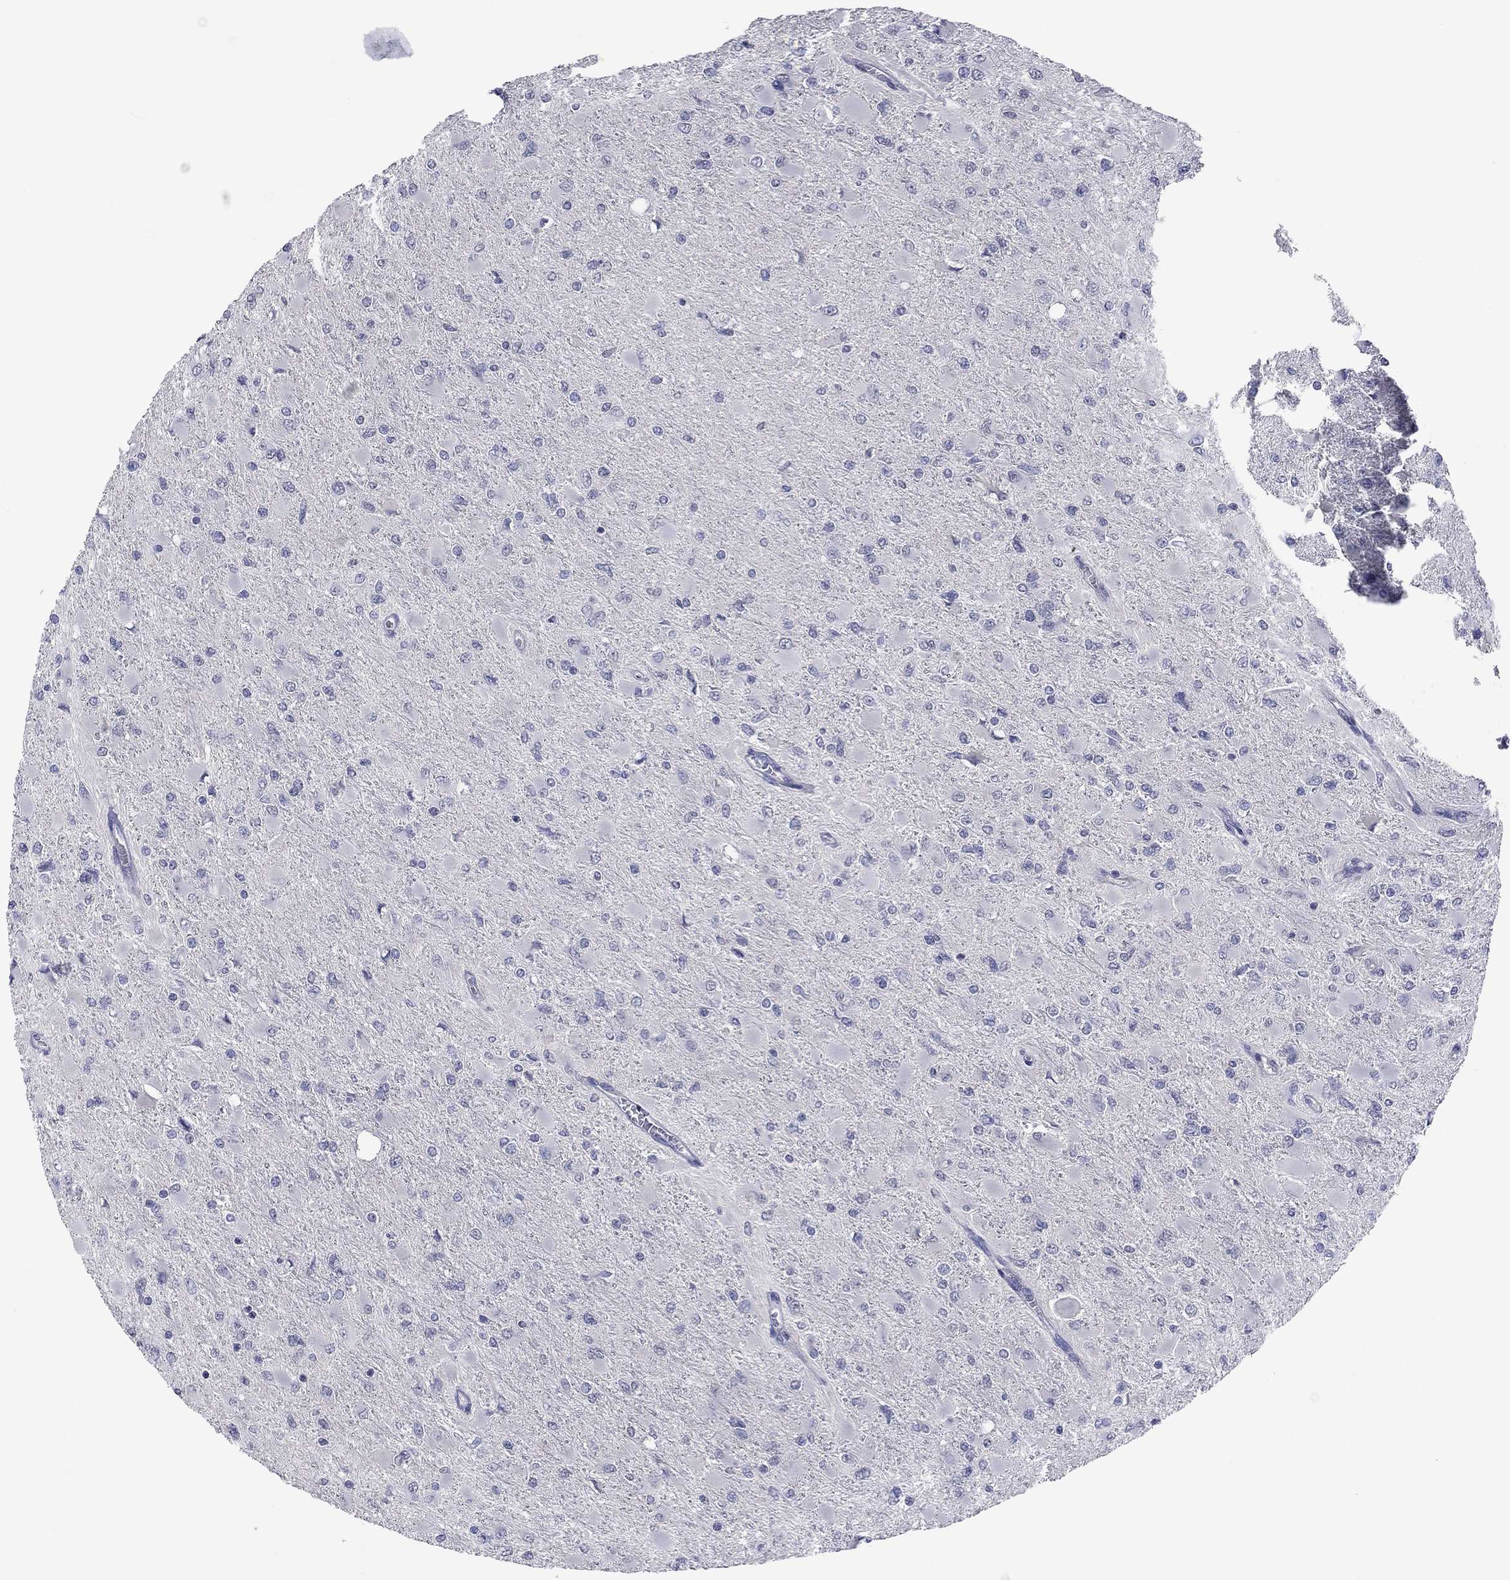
{"staining": {"intensity": "negative", "quantity": "none", "location": "none"}, "tissue": "glioma", "cell_type": "Tumor cells", "image_type": "cancer", "snomed": [{"axis": "morphology", "description": "Glioma, malignant, High grade"}, {"axis": "topography", "description": "Cerebral cortex"}], "caption": "Tumor cells show no significant protein expression in glioma.", "gene": "IP6K3", "patient": {"sex": "female", "age": 36}}